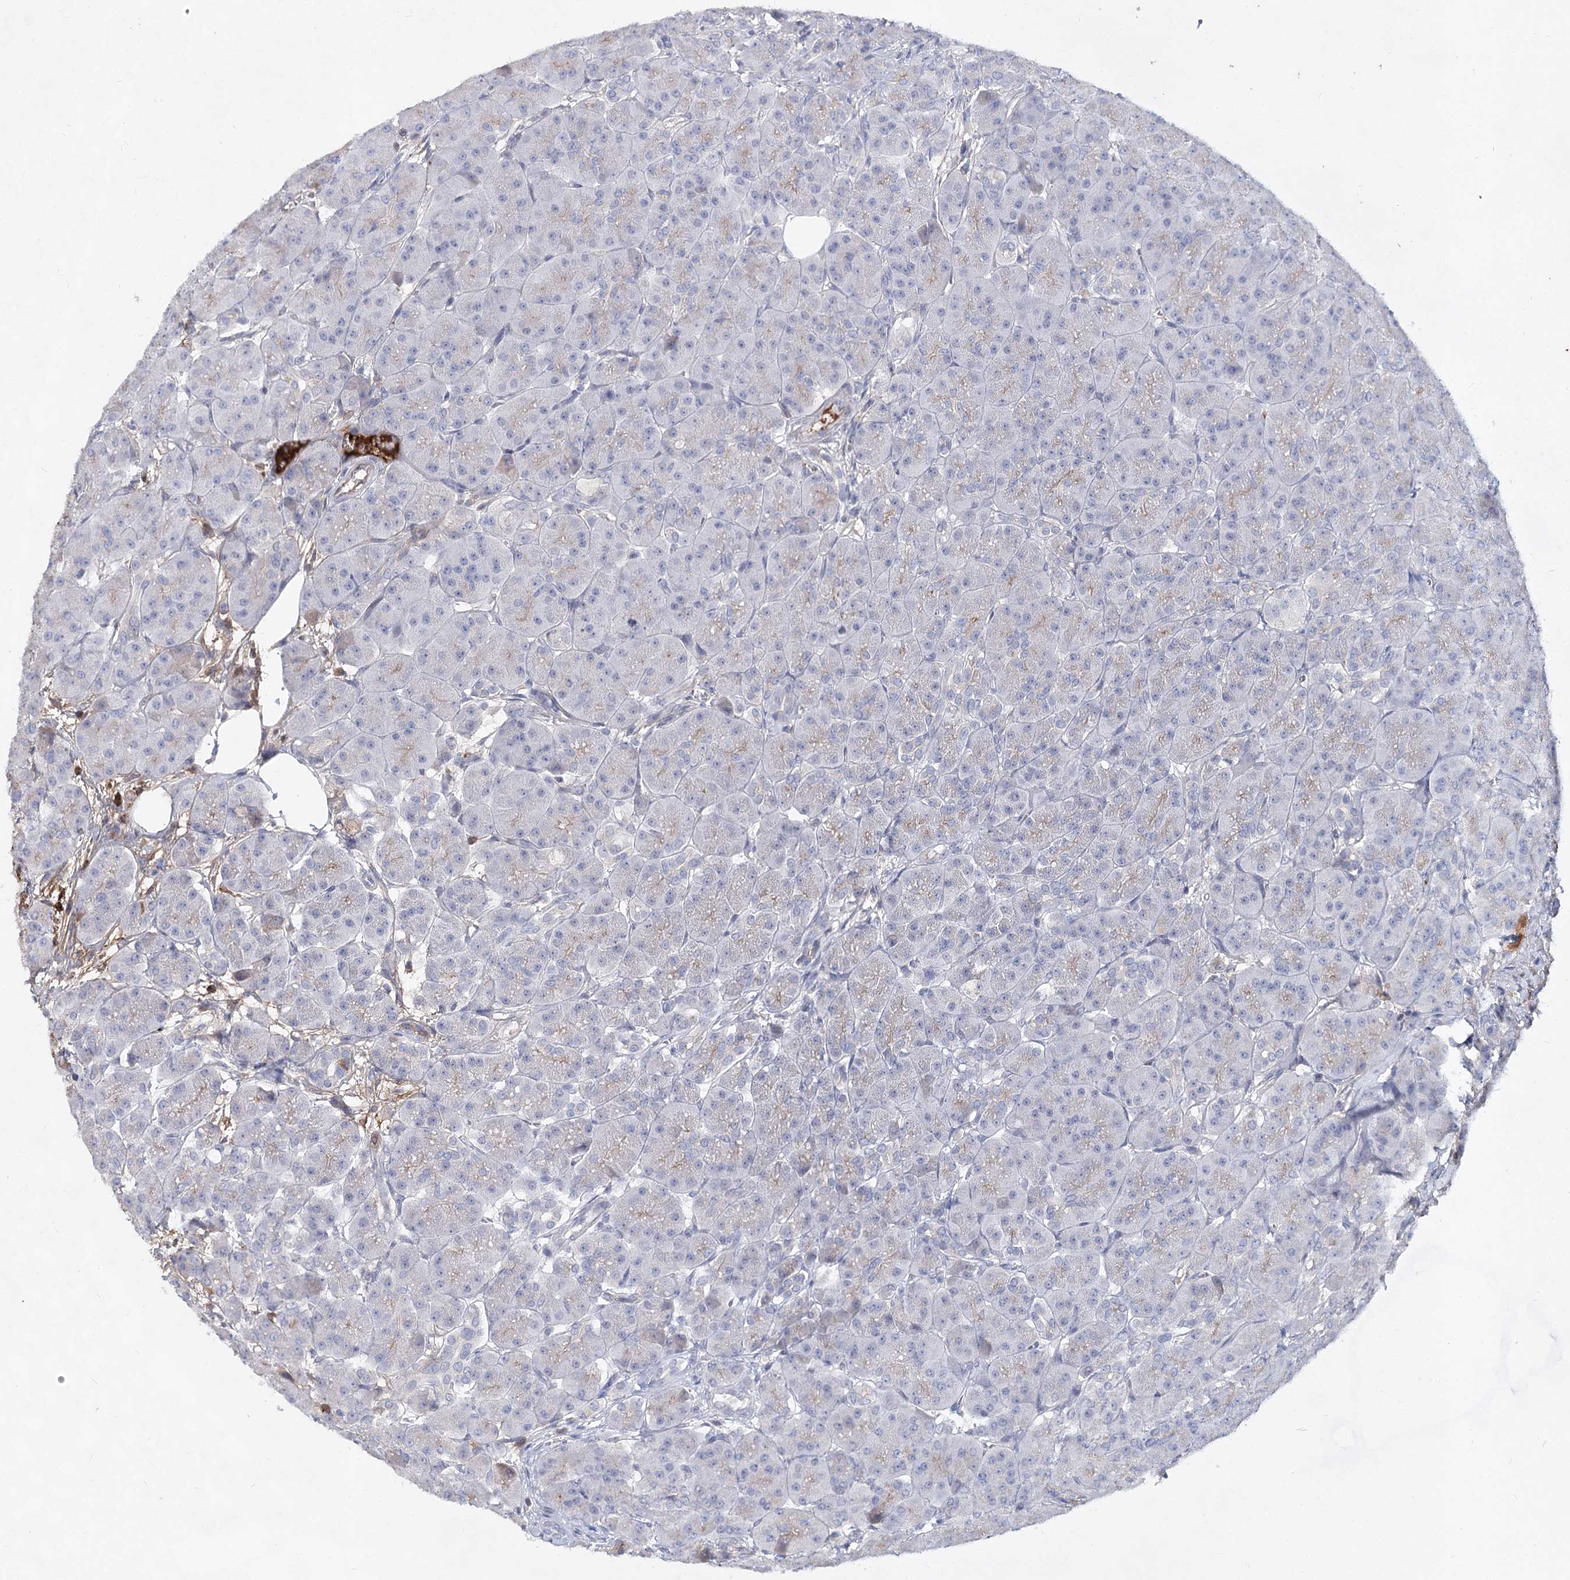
{"staining": {"intensity": "negative", "quantity": "none", "location": "none"}, "tissue": "pancreas", "cell_type": "Exocrine glandular cells", "image_type": "normal", "snomed": [{"axis": "morphology", "description": "Normal tissue, NOS"}, {"axis": "topography", "description": "Pancreas"}], "caption": "DAB (3,3'-diaminobenzidine) immunohistochemical staining of benign human pancreas demonstrates no significant staining in exocrine glandular cells.", "gene": "TASOR2", "patient": {"sex": "male", "age": 63}}